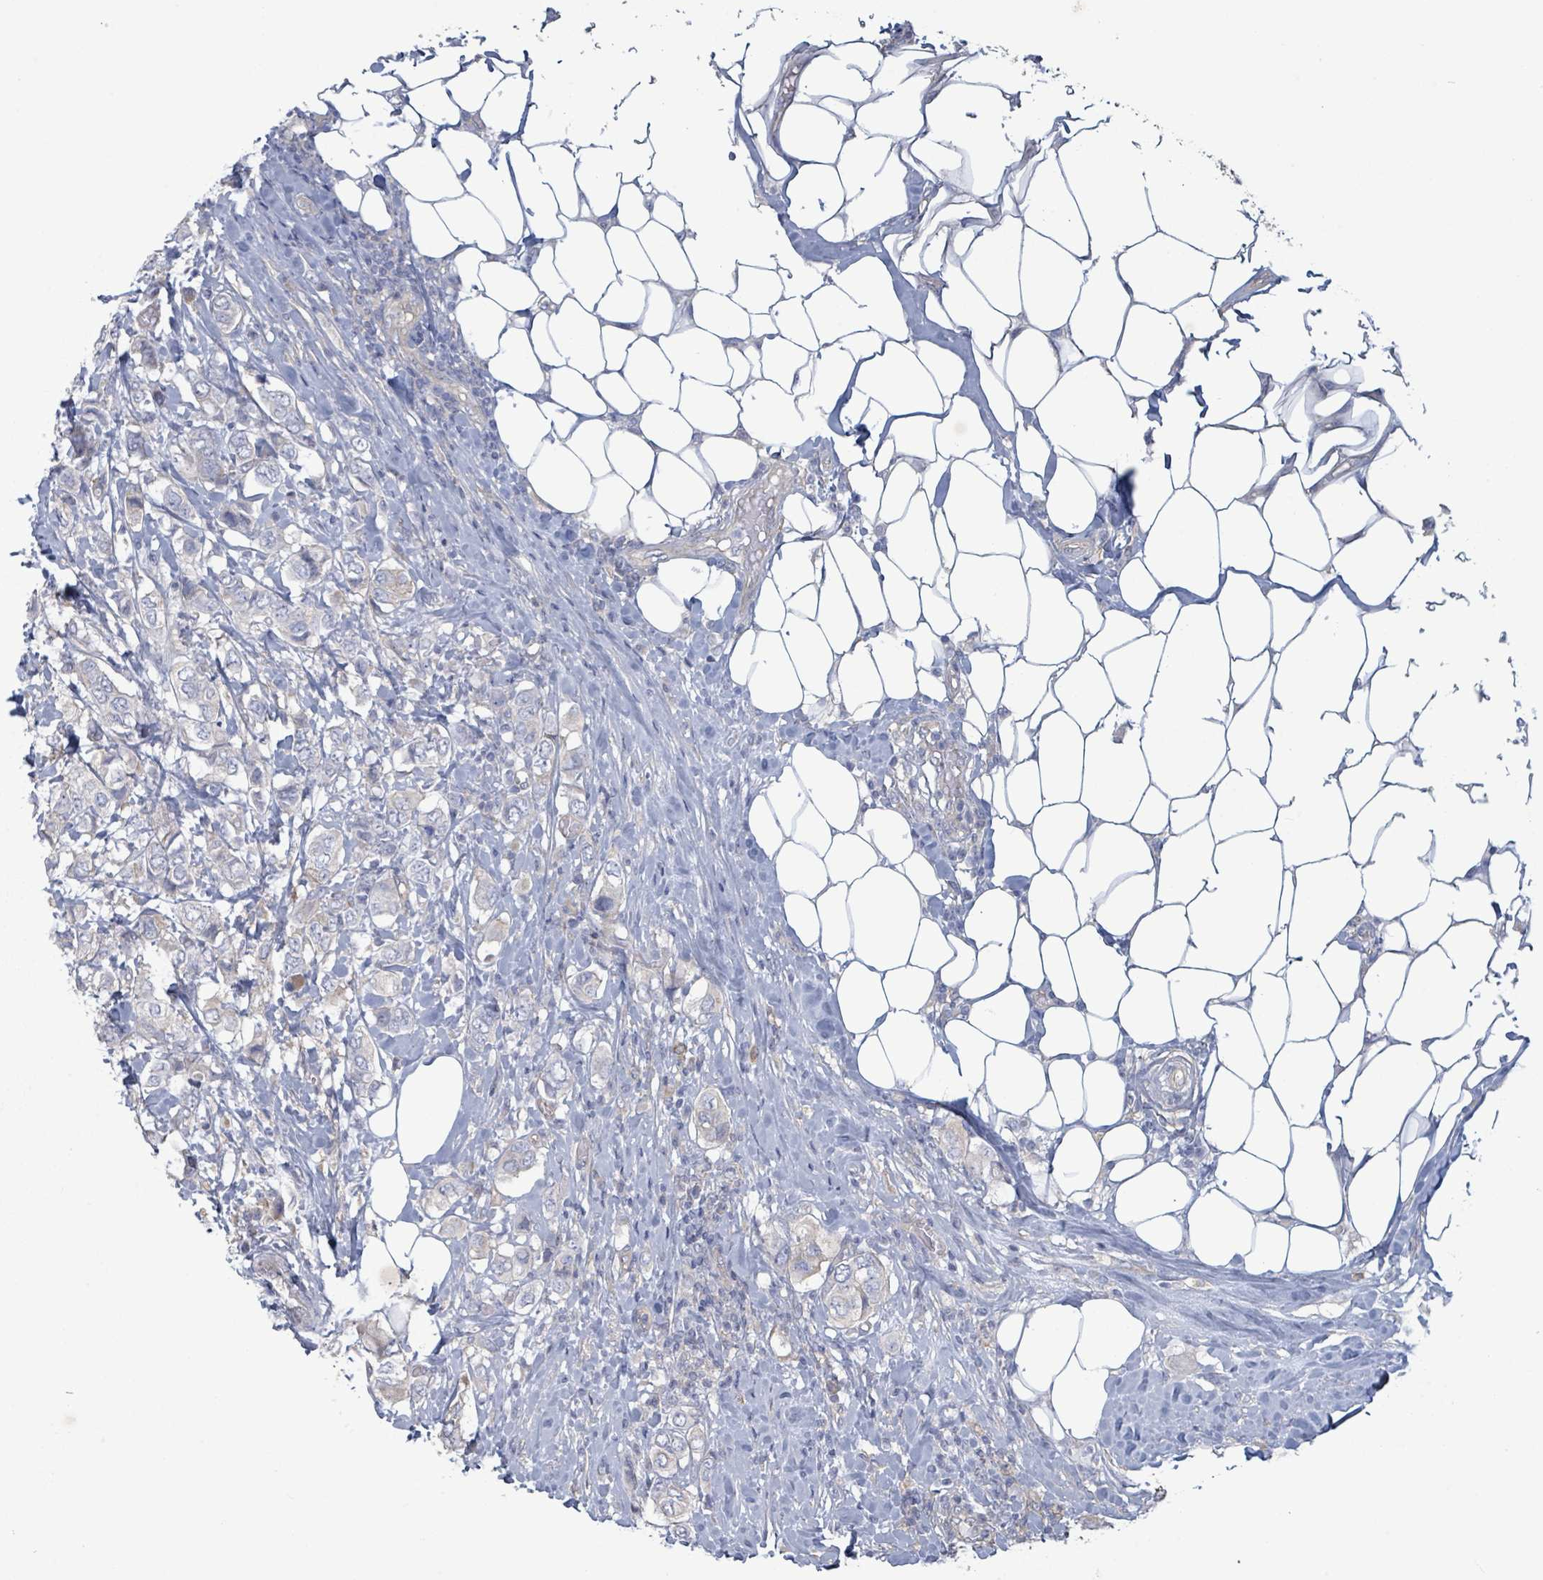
{"staining": {"intensity": "negative", "quantity": "none", "location": "none"}, "tissue": "breast cancer", "cell_type": "Tumor cells", "image_type": "cancer", "snomed": [{"axis": "morphology", "description": "Lobular carcinoma"}, {"axis": "topography", "description": "Breast"}], "caption": "An image of human breast lobular carcinoma is negative for staining in tumor cells.", "gene": "COL13A1", "patient": {"sex": "female", "age": 51}}